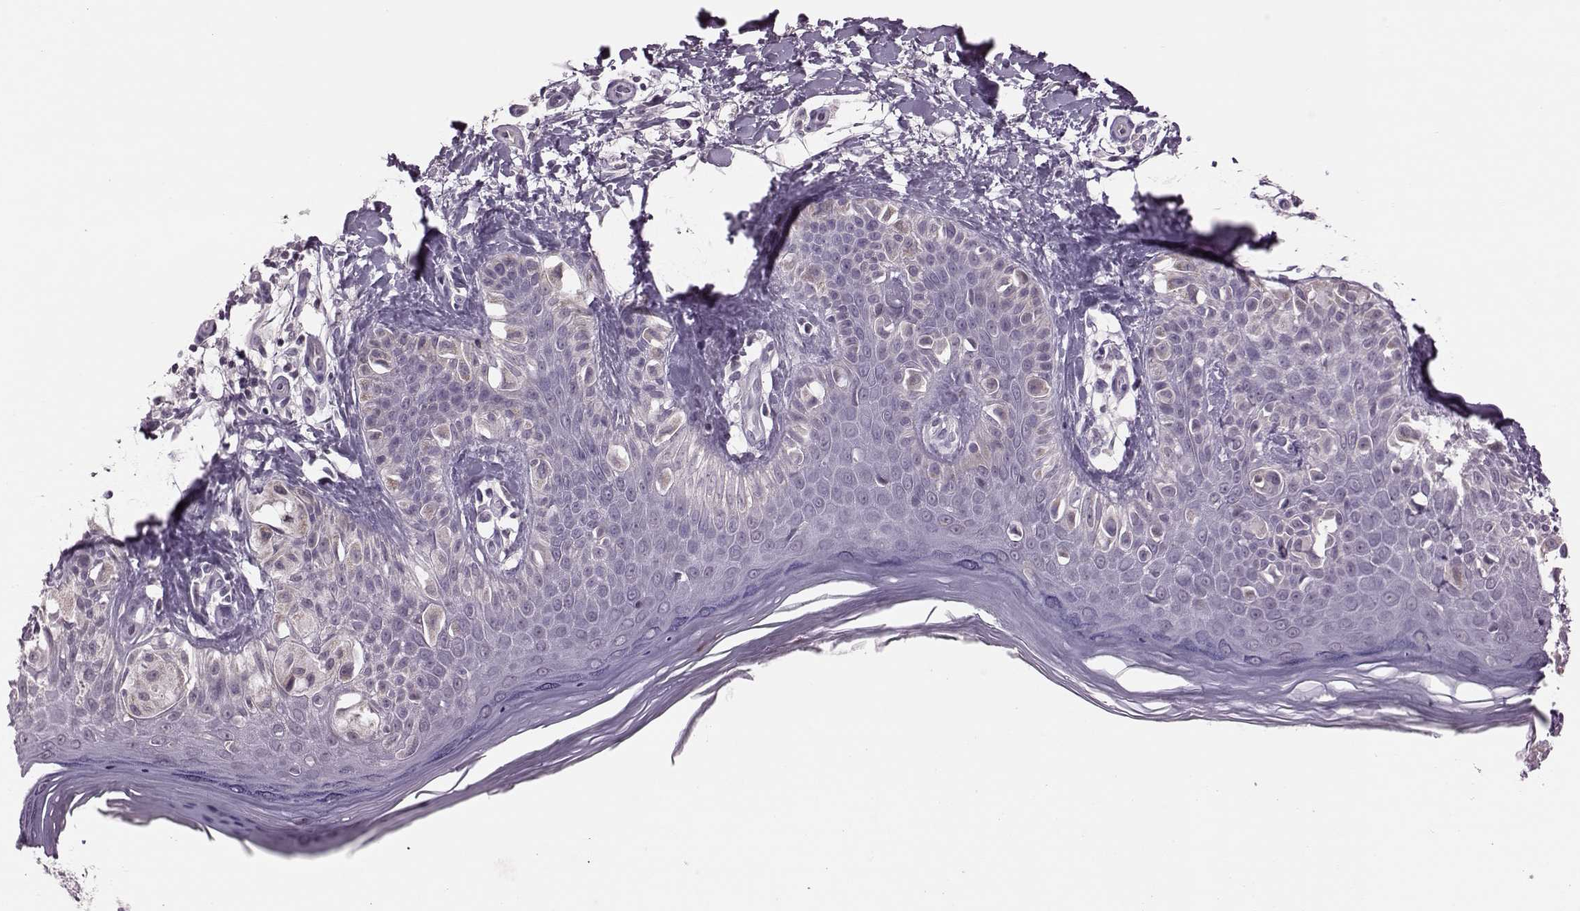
{"staining": {"intensity": "negative", "quantity": "none", "location": "none"}, "tissue": "melanoma", "cell_type": "Tumor cells", "image_type": "cancer", "snomed": [{"axis": "morphology", "description": "Malignant melanoma, NOS"}, {"axis": "topography", "description": "Skin"}], "caption": "Melanoma was stained to show a protein in brown. There is no significant positivity in tumor cells. (DAB immunohistochemistry (IHC) visualized using brightfield microscopy, high magnification).", "gene": "DNAAF1", "patient": {"sex": "female", "age": 73}}